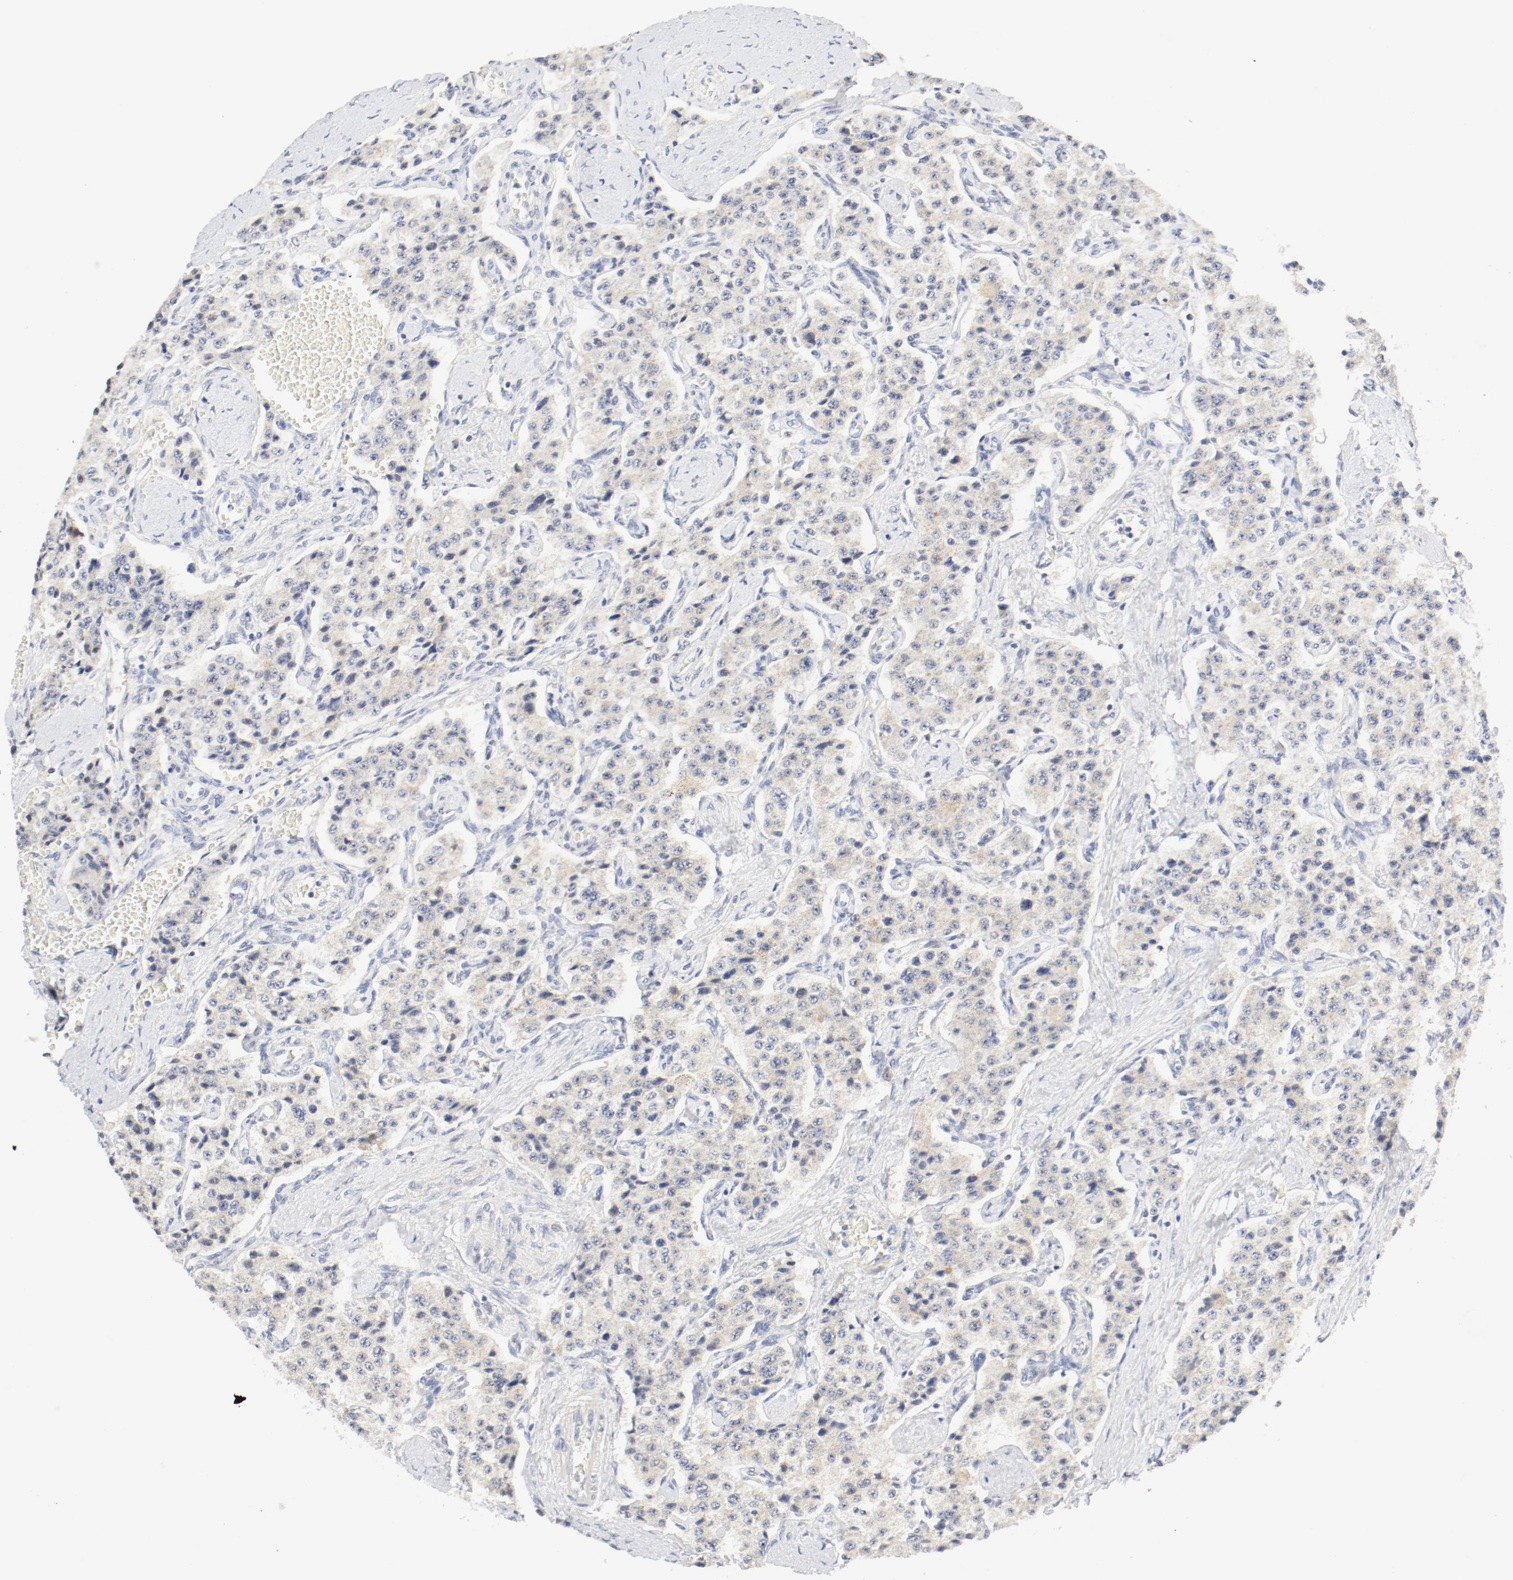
{"staining": {"intensity": "weak", "quantity": "25%-75%", "location": "cytoplasmic/membranous"}, "tissue": "carcinoid", "cell_type": "Tumor cells", "image_type": "cancer", "snomed": [{"axis": "morphology", "description": "Carcinoid, malignant, NOS"}, {"axis": "topography", "description": "Small intestine"}], "caption": "This histopathology image demonstrates immunohistochemistry (IHC) staining of human carcinoid (malignant), with low weak cytoplasmic/membranous positivity in approximately 25%-75% of tumor cells.", "gene": "PGM1", "patient": {"sex": "male", "age": 52}}